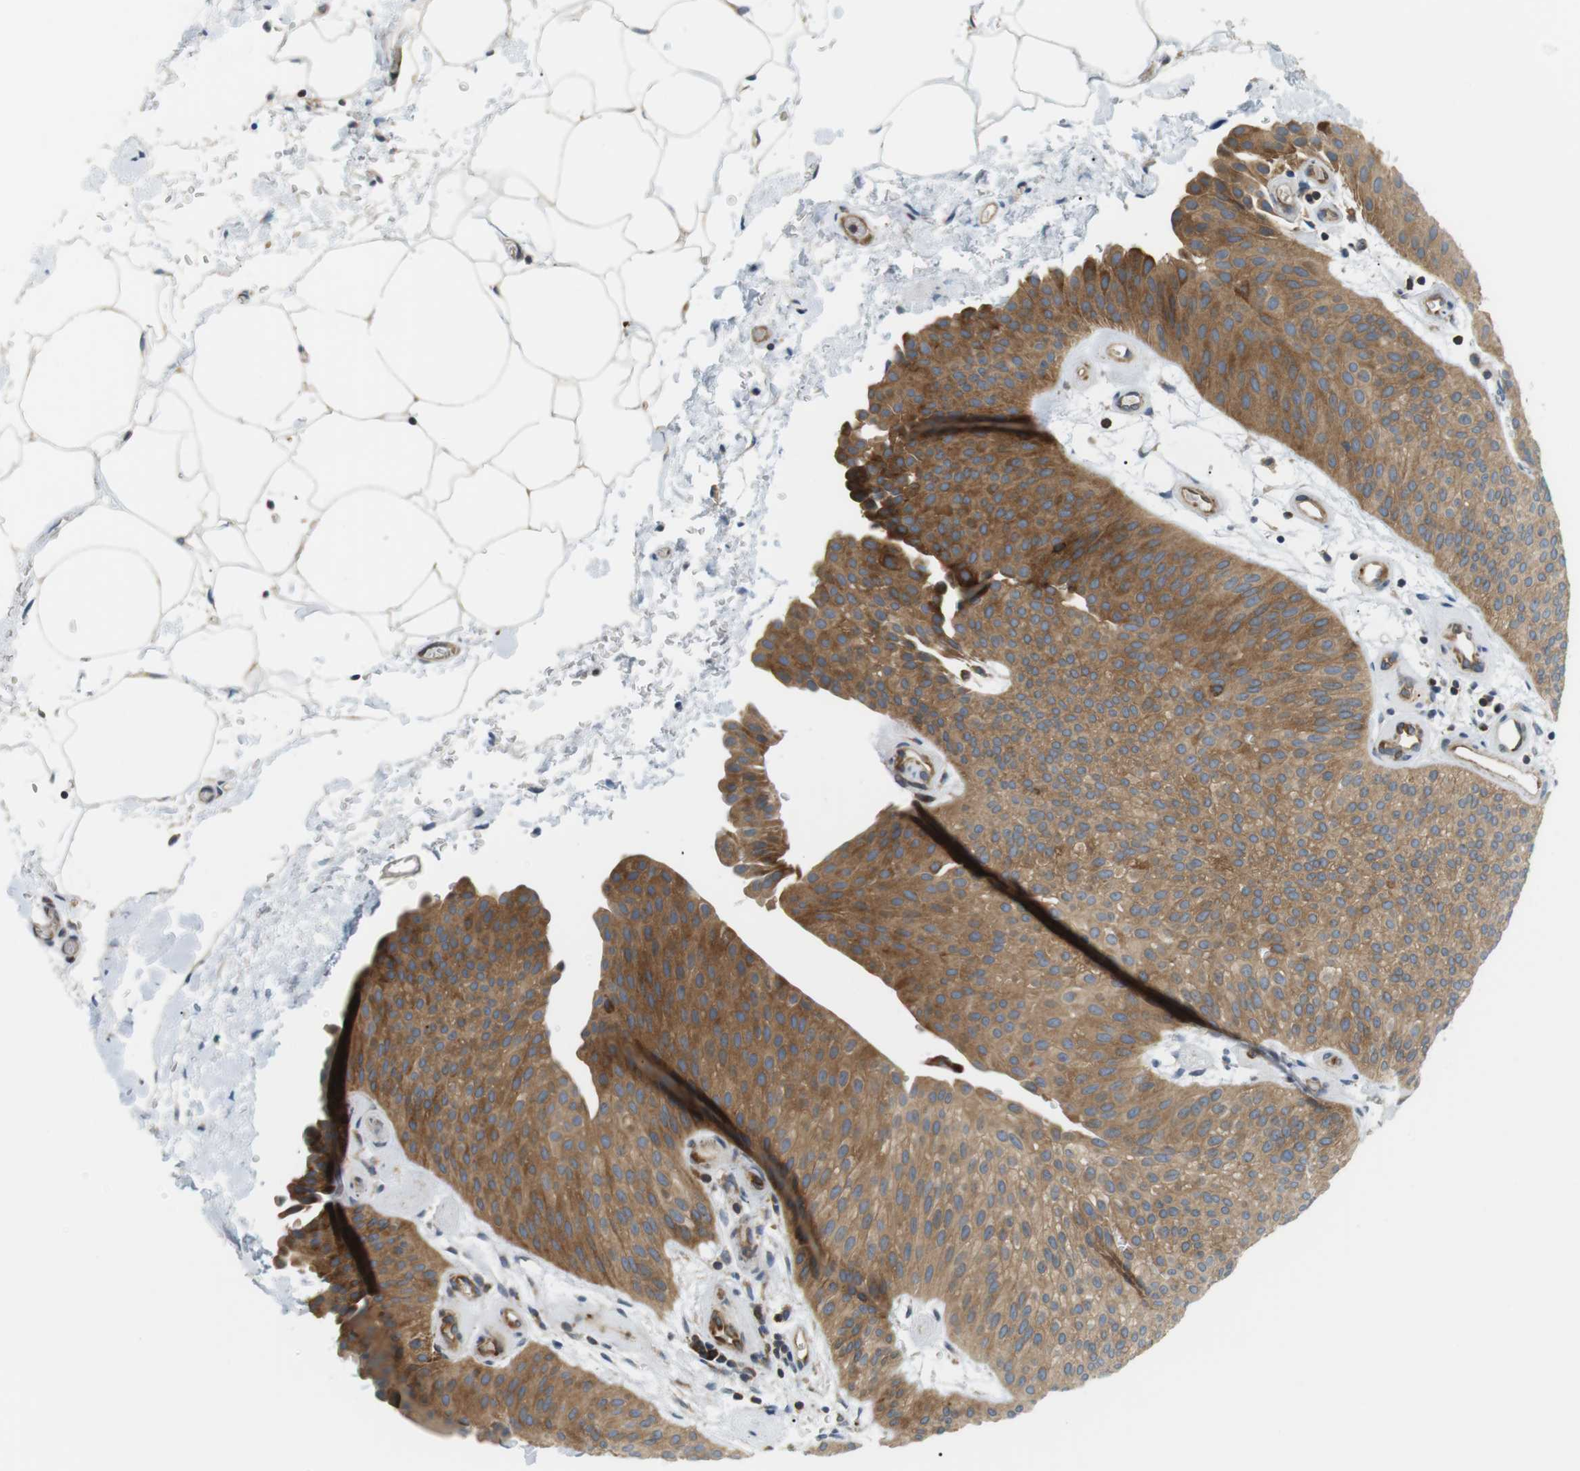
{"staining": {"intensity": "moderate", "quantity": ">75%", "location": "cytoplasmic/membranous"}, "tissue": "urothelial cancer", "cell_type": "Tumor cells", "image_type": "cancer", "snomed": [{"axis": "morphology", "description": "Urothelial carcinoma, Low grade"}, {"axis": "topography", "description": "Urinary bladder"}], "caption": "Protein staining demonstrates moderate cytoplasmic/membranous staining in about >75% of tumor cells in low-grade urothelial carcinoma. (brown staining indicates protein expression, while blue staining denotes nuclei).", "gene": "TMEM200A", "patient": {"sex": "female", "age": 60}}